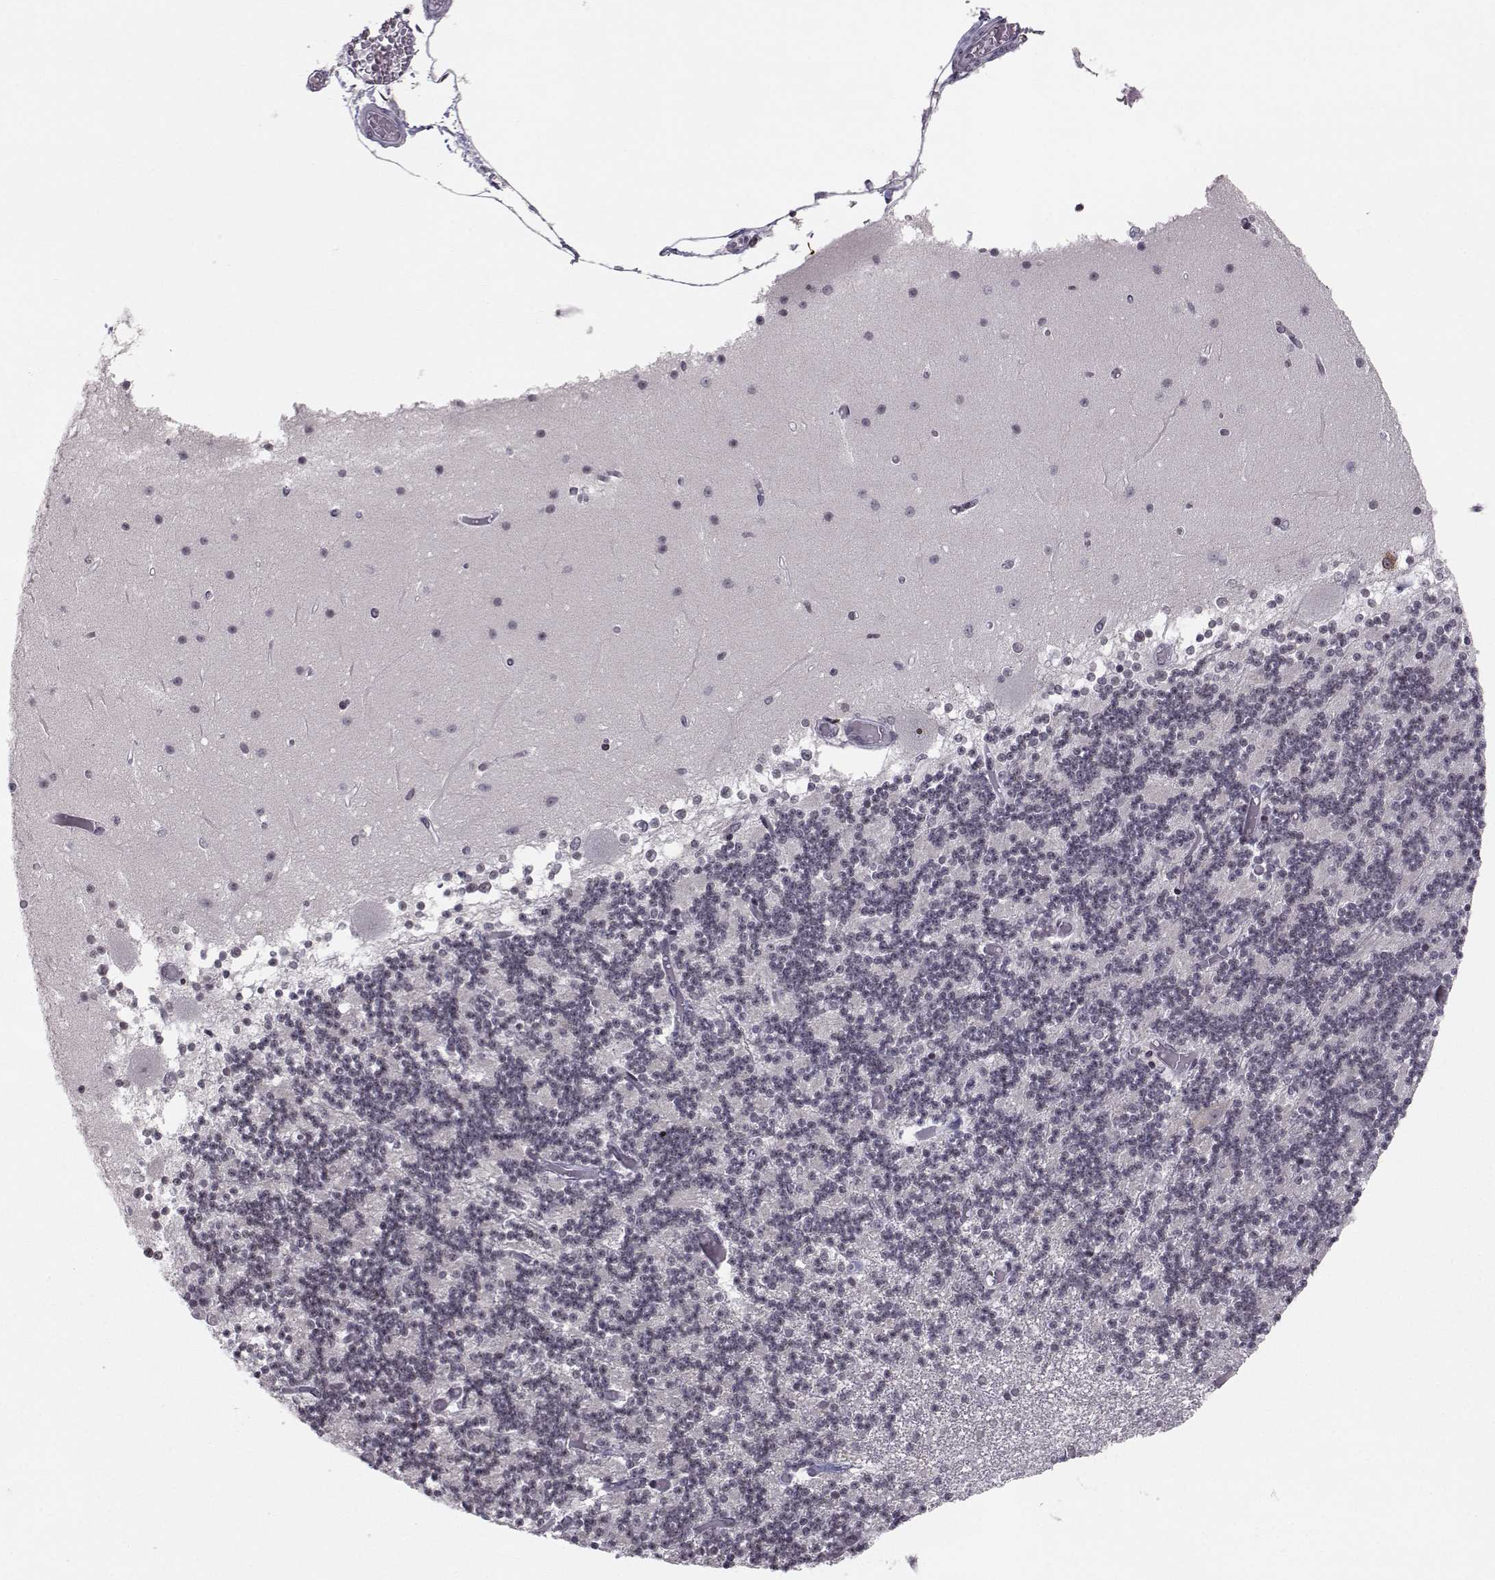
{"staining": {"intensity": "negative", "quantity": "none", "location": "none"}, "tissue": "cerebellum", "cell_type": "Cells in granular layer", "image_type": "normal", "snomed": [{"axis": "morphology", "description": "Normal tissue, NOS"}, {"axis": "topography", "description": "Cerebellum"}], "caption": "This histopathology image is of normal cerebellum stained with immunohistochemistry (IHC) to label a protein in brown with the nuclei are counter-stained blue. There is no expression in cells in granular layer.", "gene": "MARCHF4", "patient": {"sex": "female", "age": 28}}